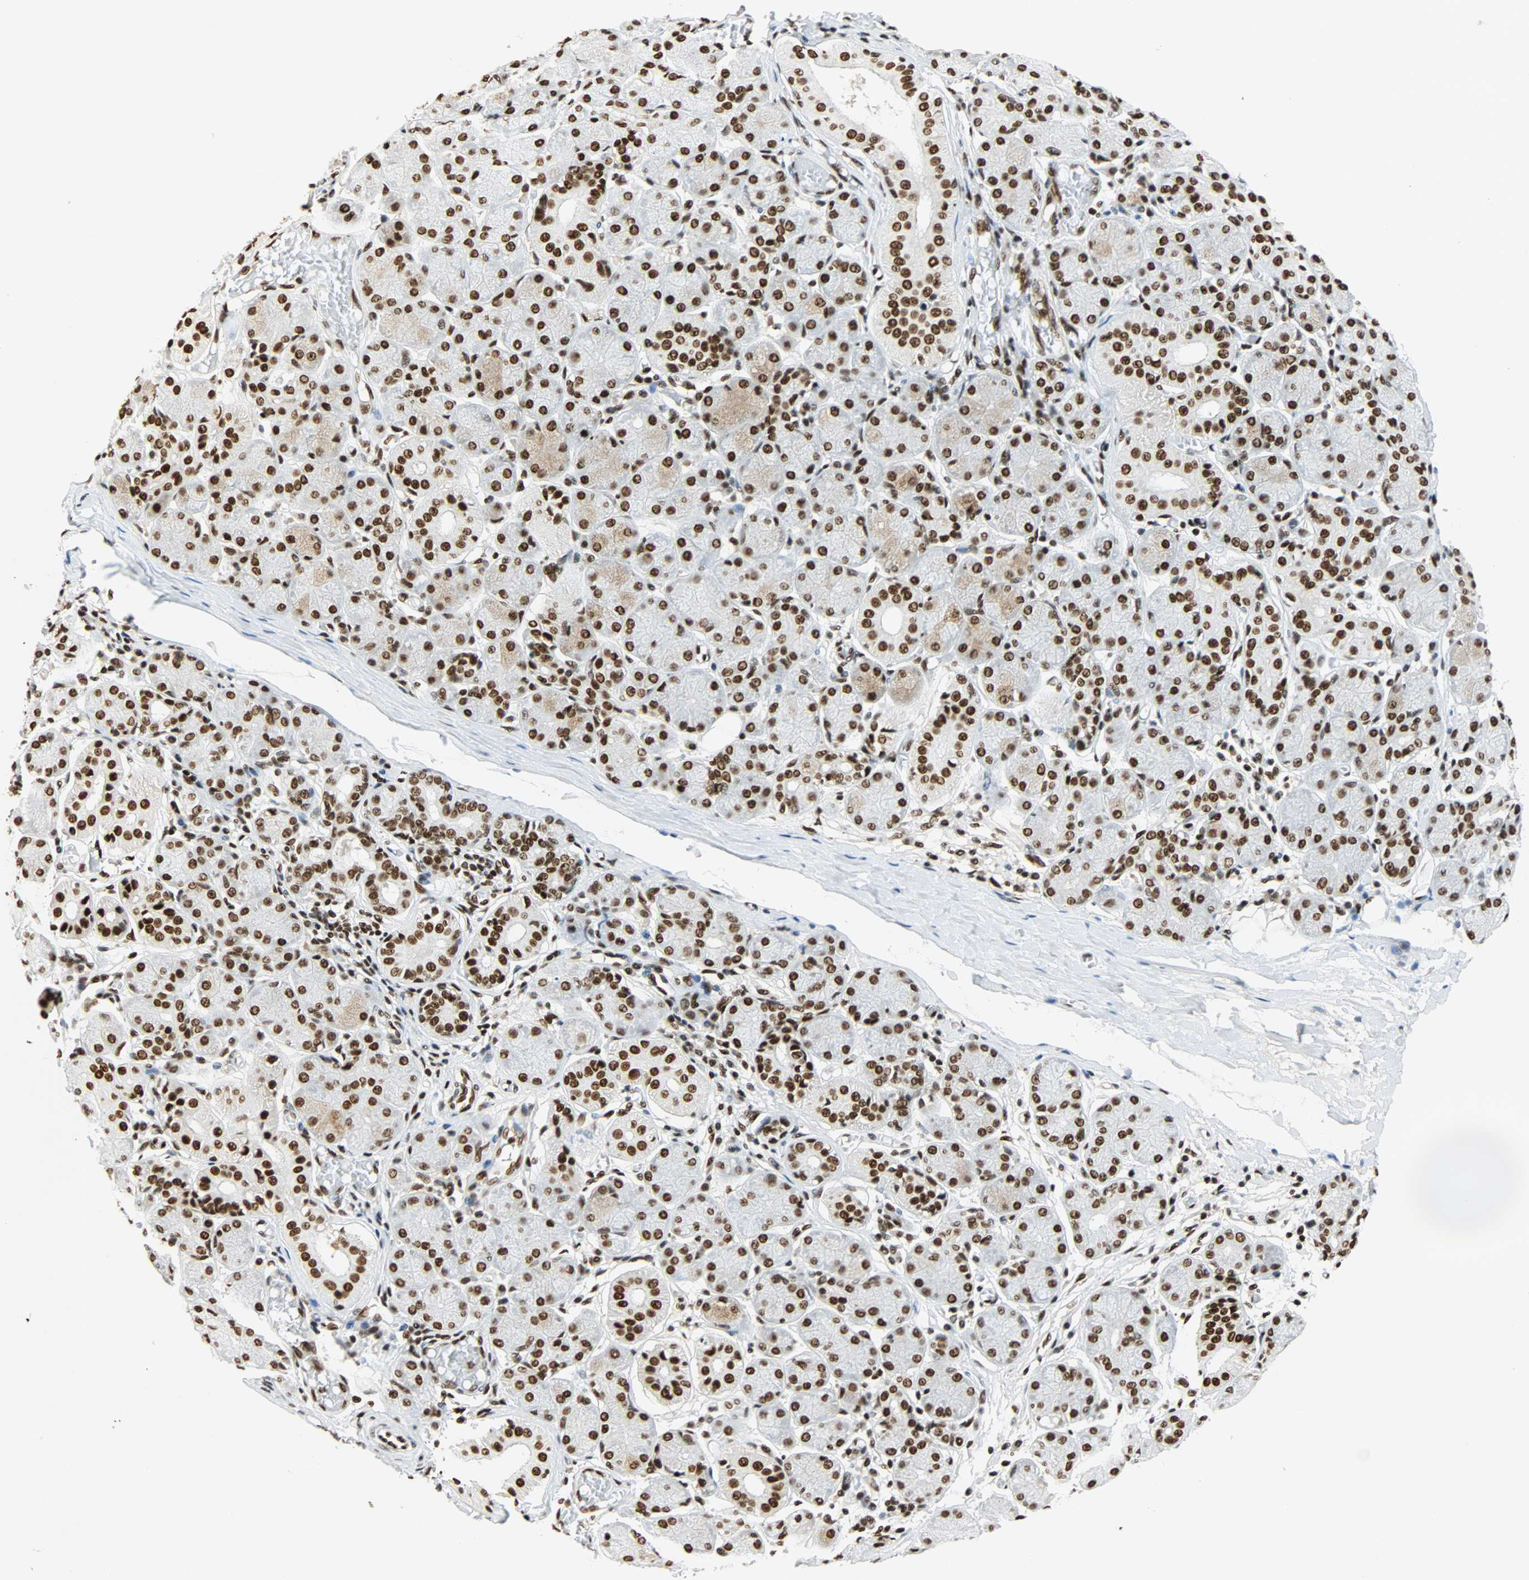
{"staining": {"intensity": "moderate", "quantity": ">75%", "location": "nuclear"}, "tissue": "salivary gland", "cell_type": "Glandular cells", "image_type": "normal", "snomed": [{"axis": "morphology", "description": "Normal tissue, NOS"}, {"axis": "topography", "description": "Salivary gland"}], "caption": "The micrograph shows immunohistochemical staining of benign salivary gland. There is moderate nuclear expression is identified in about >75% of glandular cells.", "gene": "CDK12", "patient": {"sex": "female", "age": 24}}